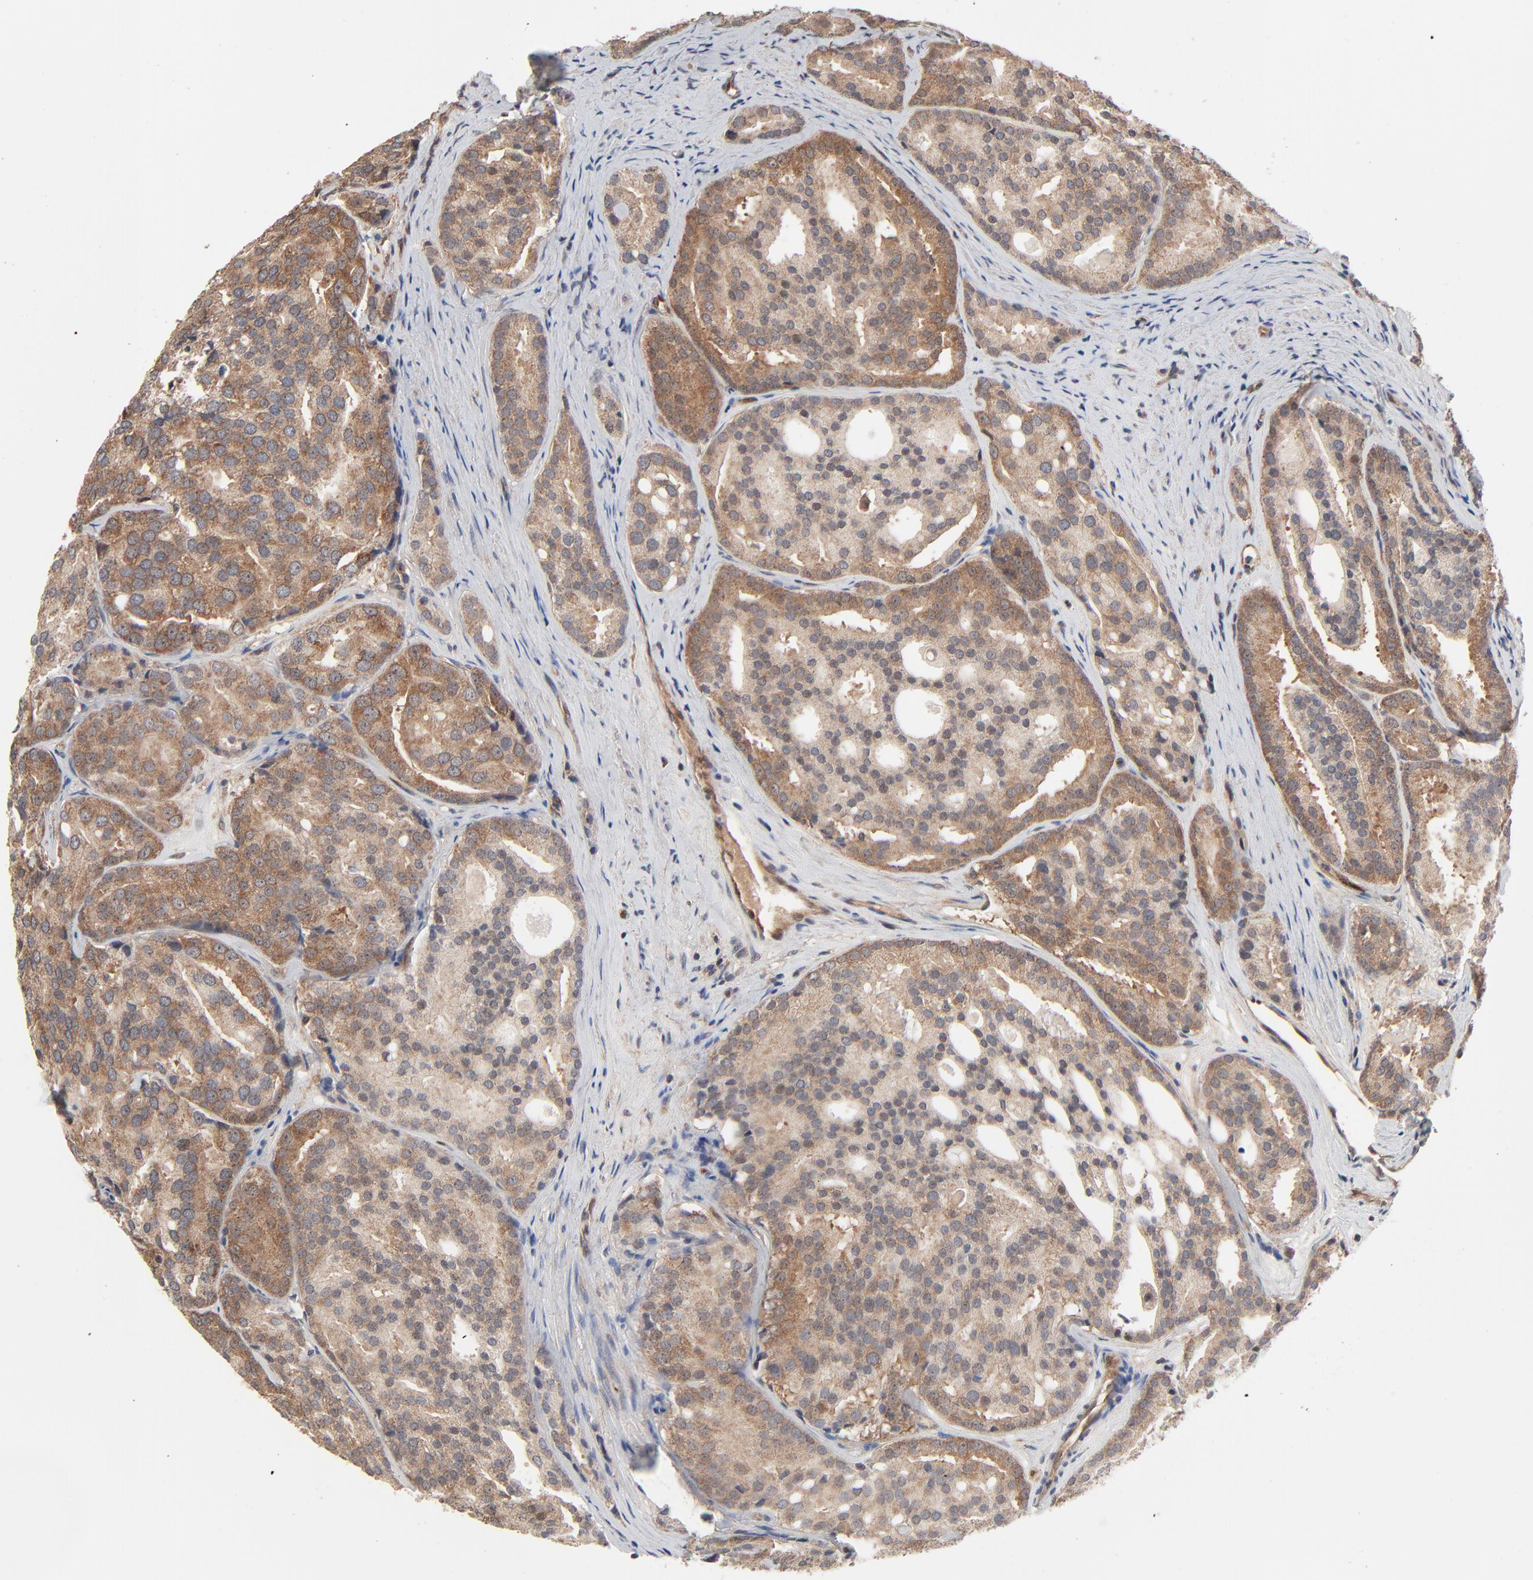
{"staining": {"intensity": "moderate", "quantity": ">75%", "location": "cytoplasmic/membranous"}, "tissue": "prostate cancer", "cell_type": "Tumor cells", "image_type": "cancer", "snomed": [{"axis": "morphology", "description": "Adenocarcinoma, High grade"}, {"axis": "topography", "description": "Prostate"}], "caption": "Protein staining of prostate adenocarcinoma (high-grade) tissue reveals moderate cytoplasmic/membranous staining in approximately >75% of tumor cells. (DAB (3,3'-diaminobenzidine) = brown stain, brightfield microscopy at high magnification).", "gene": "ABLIM3", "patient": {"sex": "male", "age": 64}}